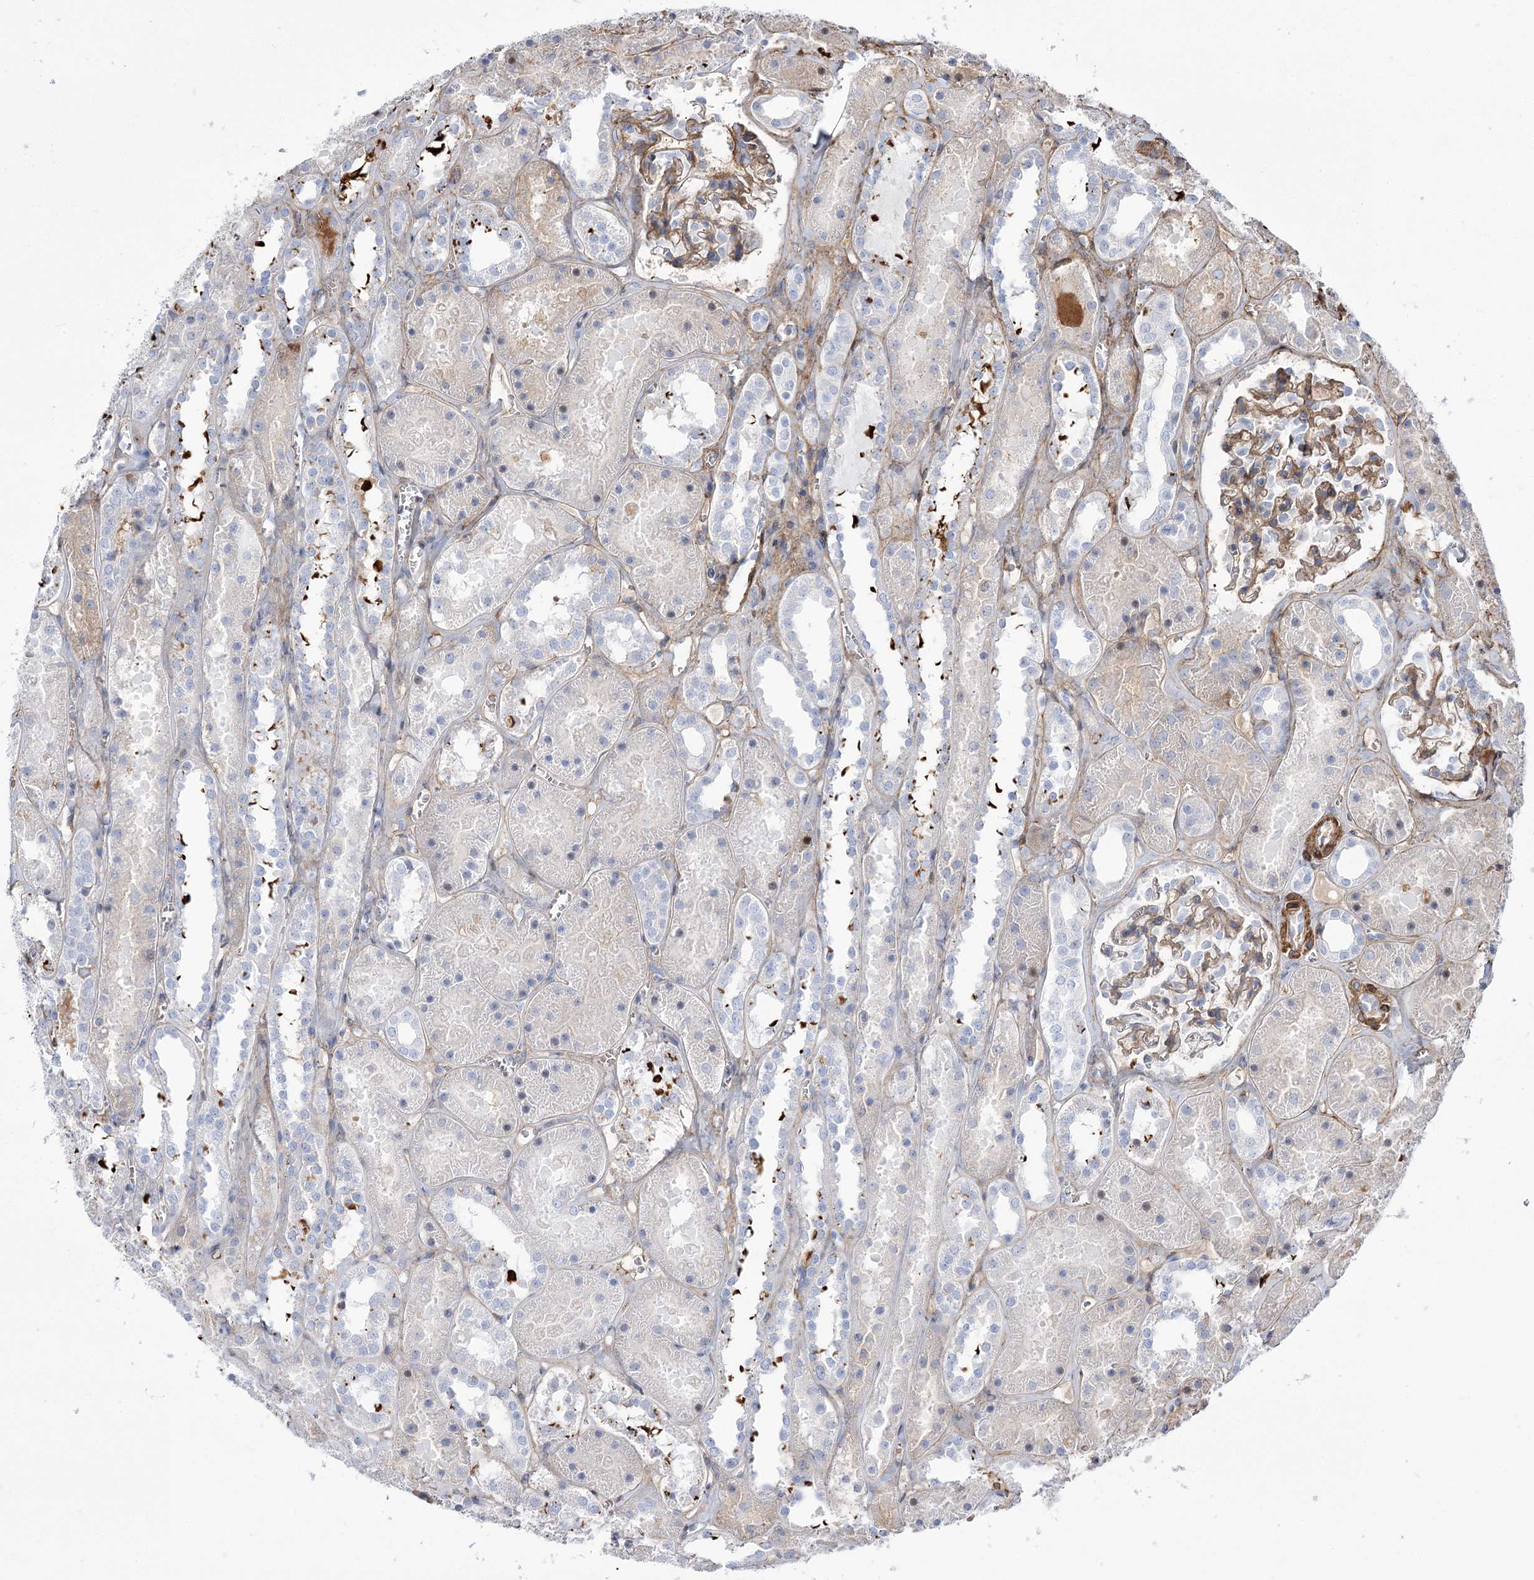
{"staining": {"intensity": "moderate", "quantity": "25%-75%", "location": "cytoplasmic/membranous"}, "tissue": "kidney", "cell_type": "Cells in glomeruli", "image_type": "normal", "snomed": [{"axis": "morphology", "description": "Normal tissue, NOS"}, {"axis": "topography", "description": "Kidney"}], "caption": "Kidney stained with IHC demonstrates moderate cytoplasmic/membranous staining in about 25%-75% of cells in glomeruli. (DAB IHC with brightfield microscopy, high magnification).", "gene": "ANKRD23", "patient": {"sex": "female", "age": 41}}